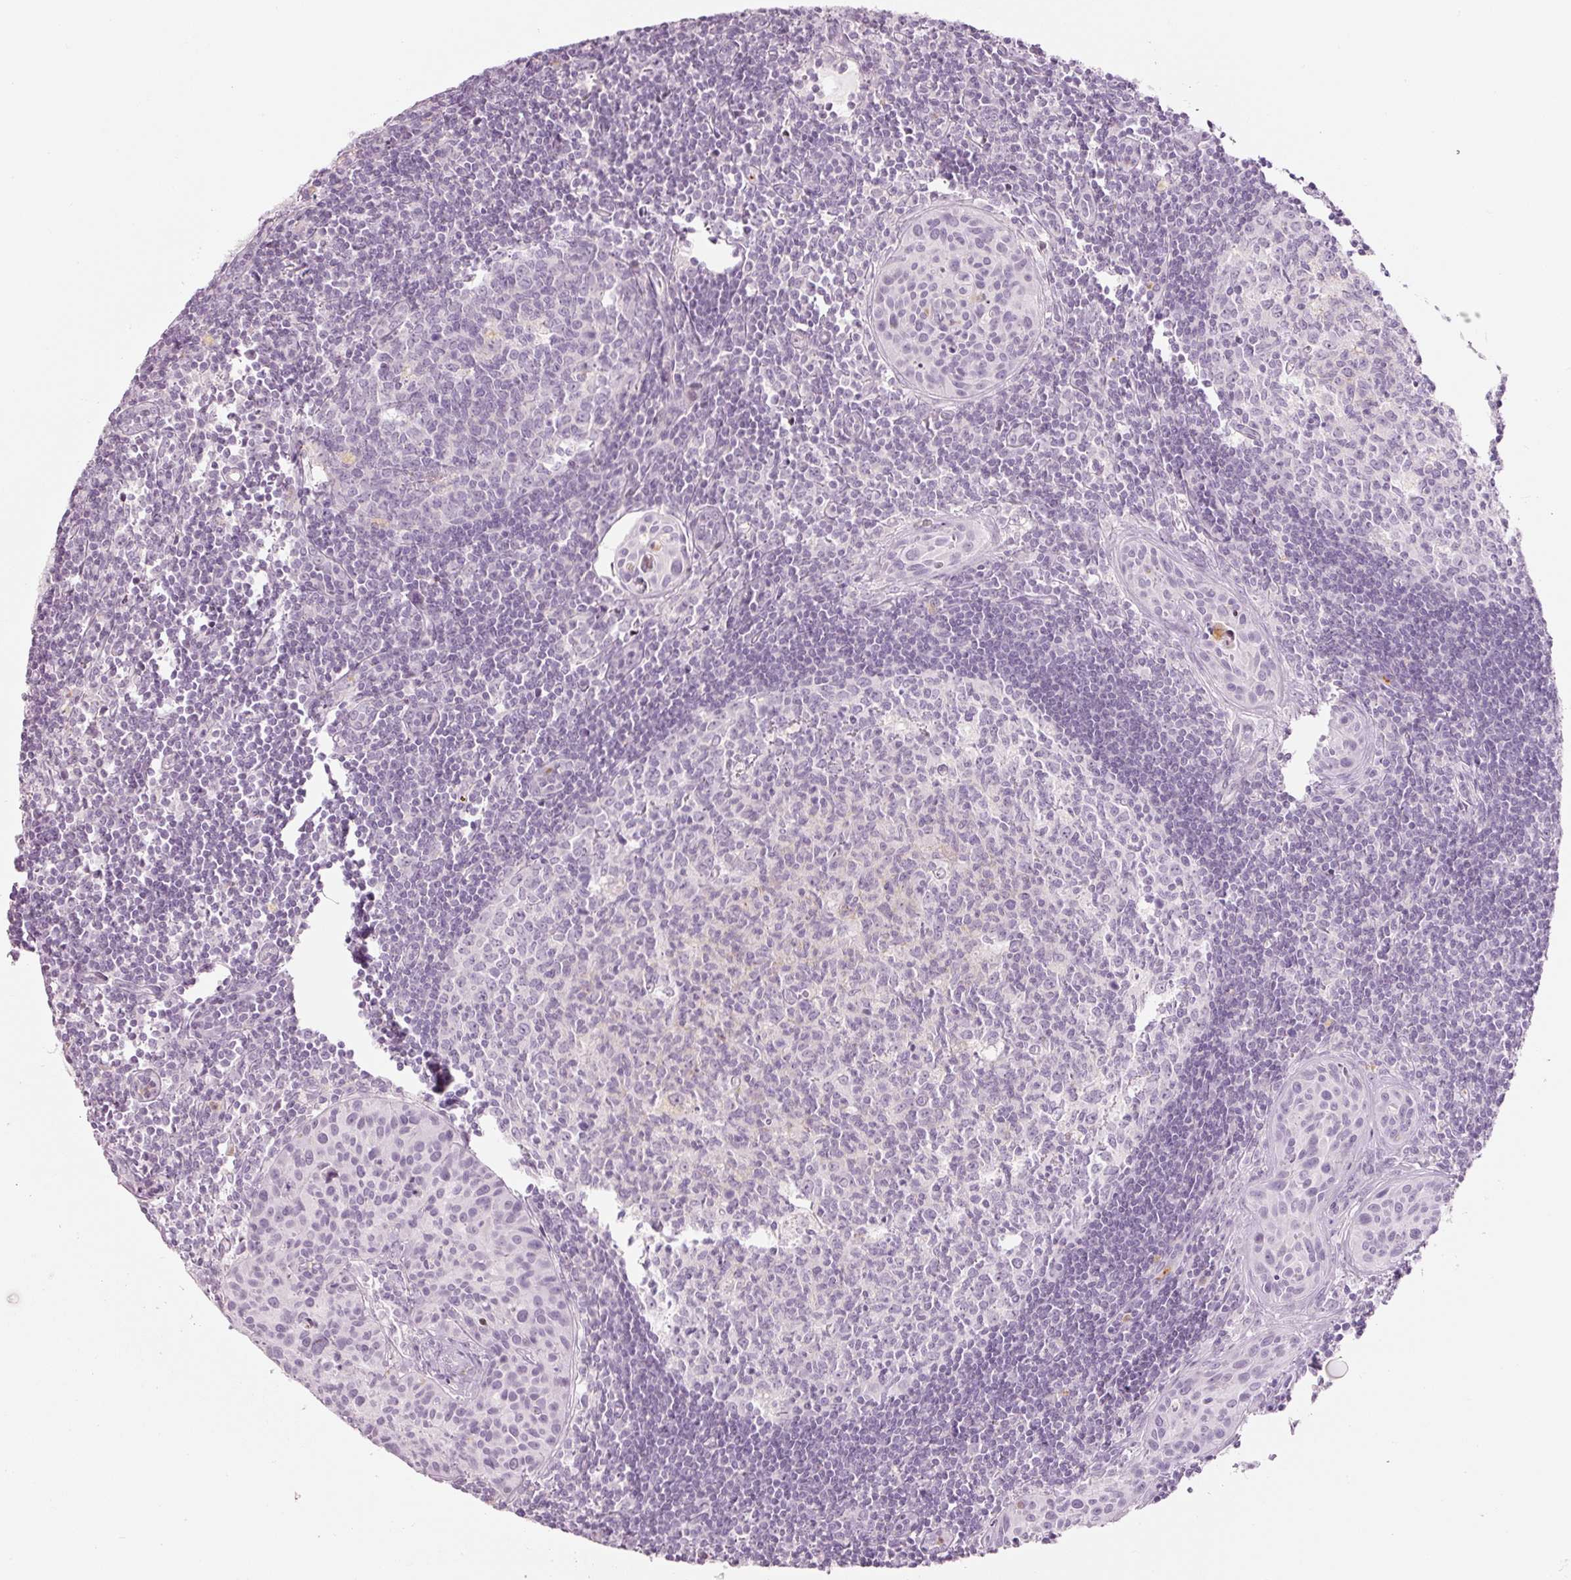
{"staining": {"intensity": "negative", "quantity": "none", "location": "none"}, "tissue": "lymph node", "cell_type": "Germinal center cells", "image_type": "normal", "snomed": [{"axis": "morphology", "description": "Normal tissue, NOS"}, {"axis": "topography", "description": "Lymph node"}], "caption": "Immunohistochemical staining of normal human lymph node reveals no significant expression in germinal center cells. (Immunohistochemistry (ihc), brightfield microscopy, high magnification).", "gene": "LECT2", "patient": {"sex": "female", "age": 29}}